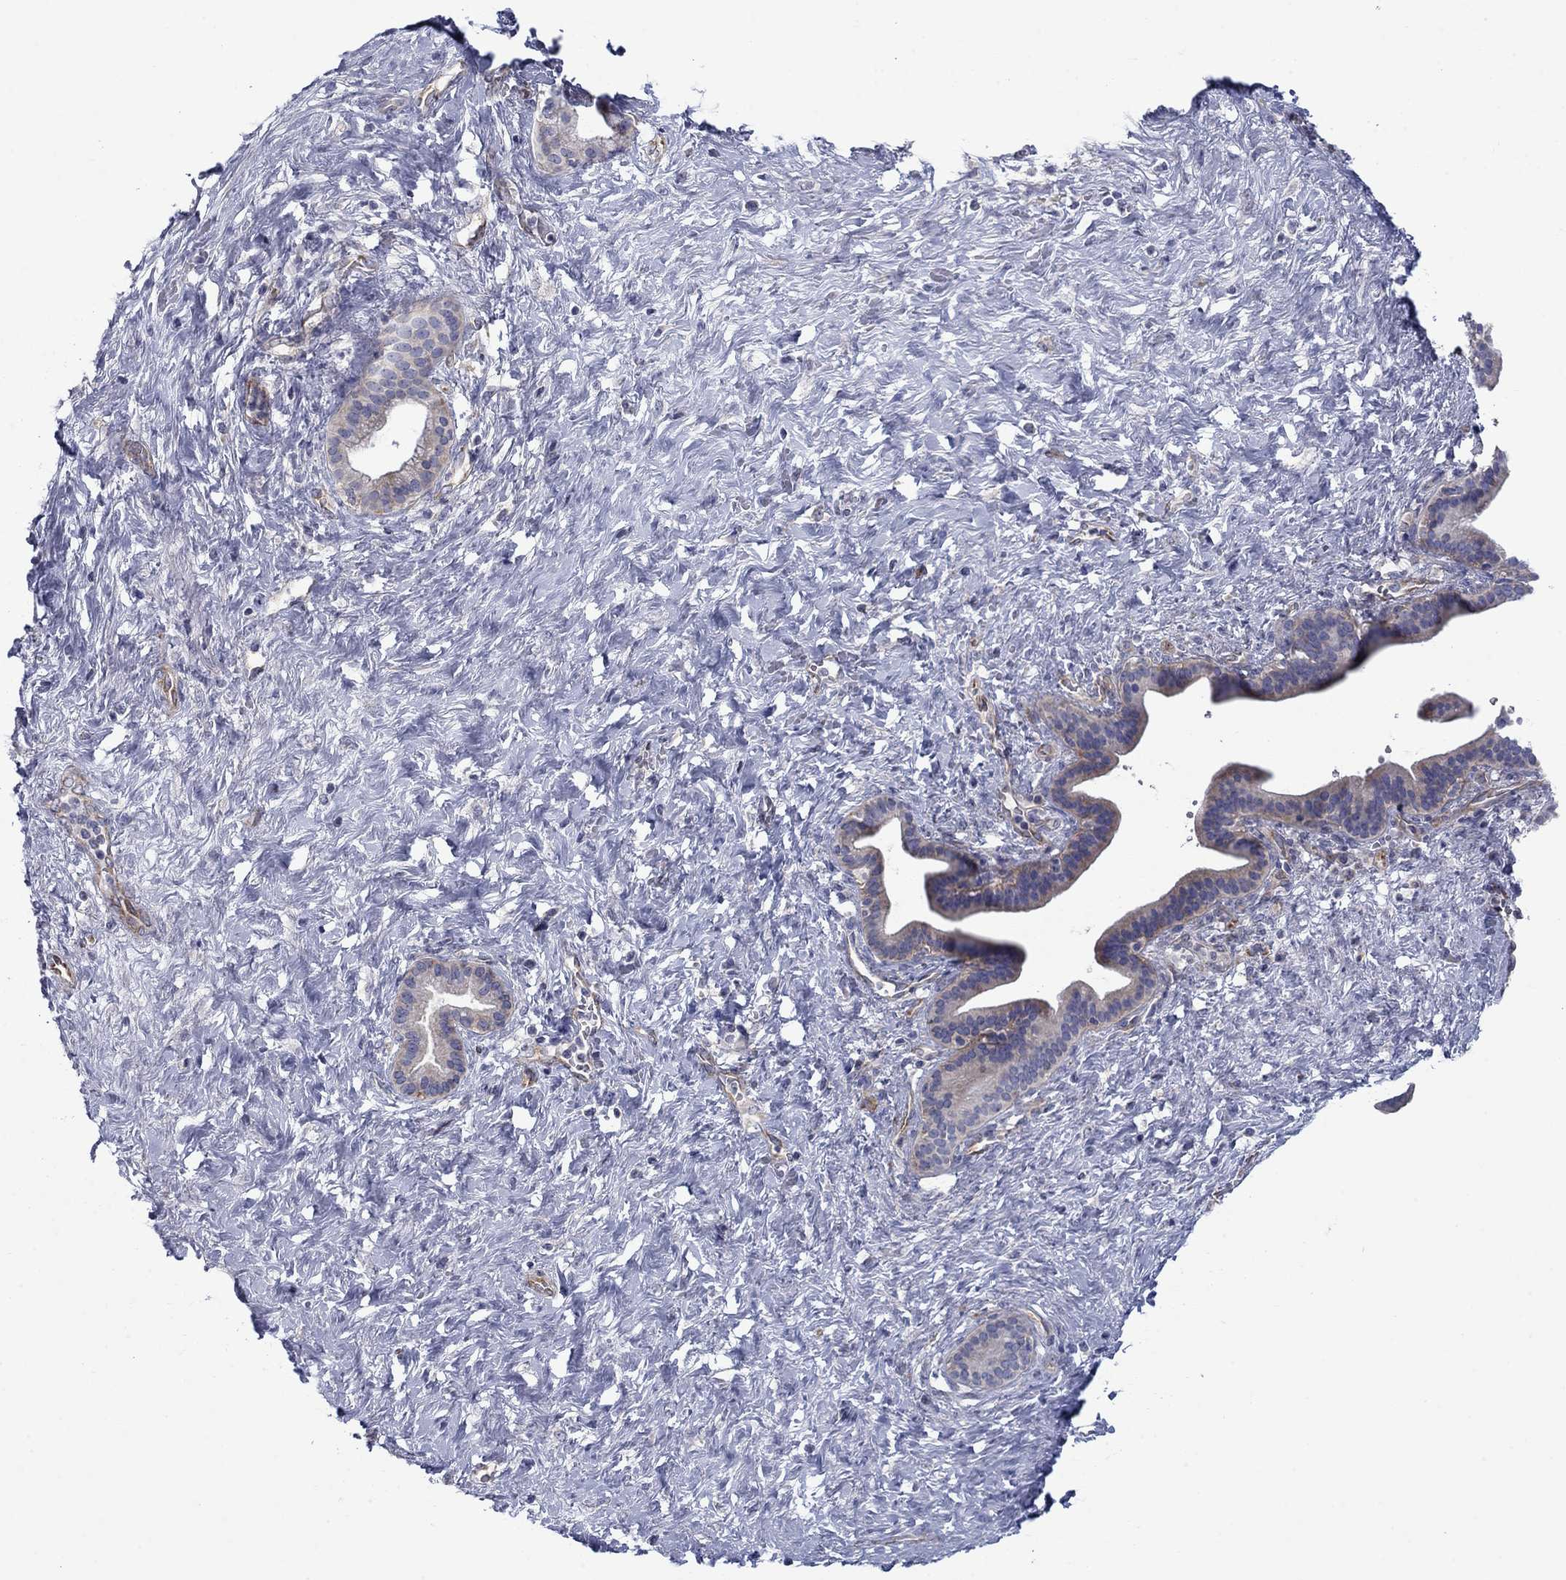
{"staining": {"intensity": "weak", "quantity": "25%-75%", "location": "cytoplasmic/membranous"}, "tissue": "pancreatic cancer", "cell_type": "Tumor cells", "image_type": "cancer", "snomed": [{"axis": "morphology", "description": "Adenocarcinoma, NOS"}, {"axis": "topography", "description": "Pancreas"}], "caption": "This micrograph exhibits immunohistochemistry staining of human pancreatic cancer (adenocarcinoma), with low weak cytoplasmic/membranous staining in about 25%-75% of tumor cells.", "gene": "FXR1", "patient": {"sex": "male", "age": 44}}